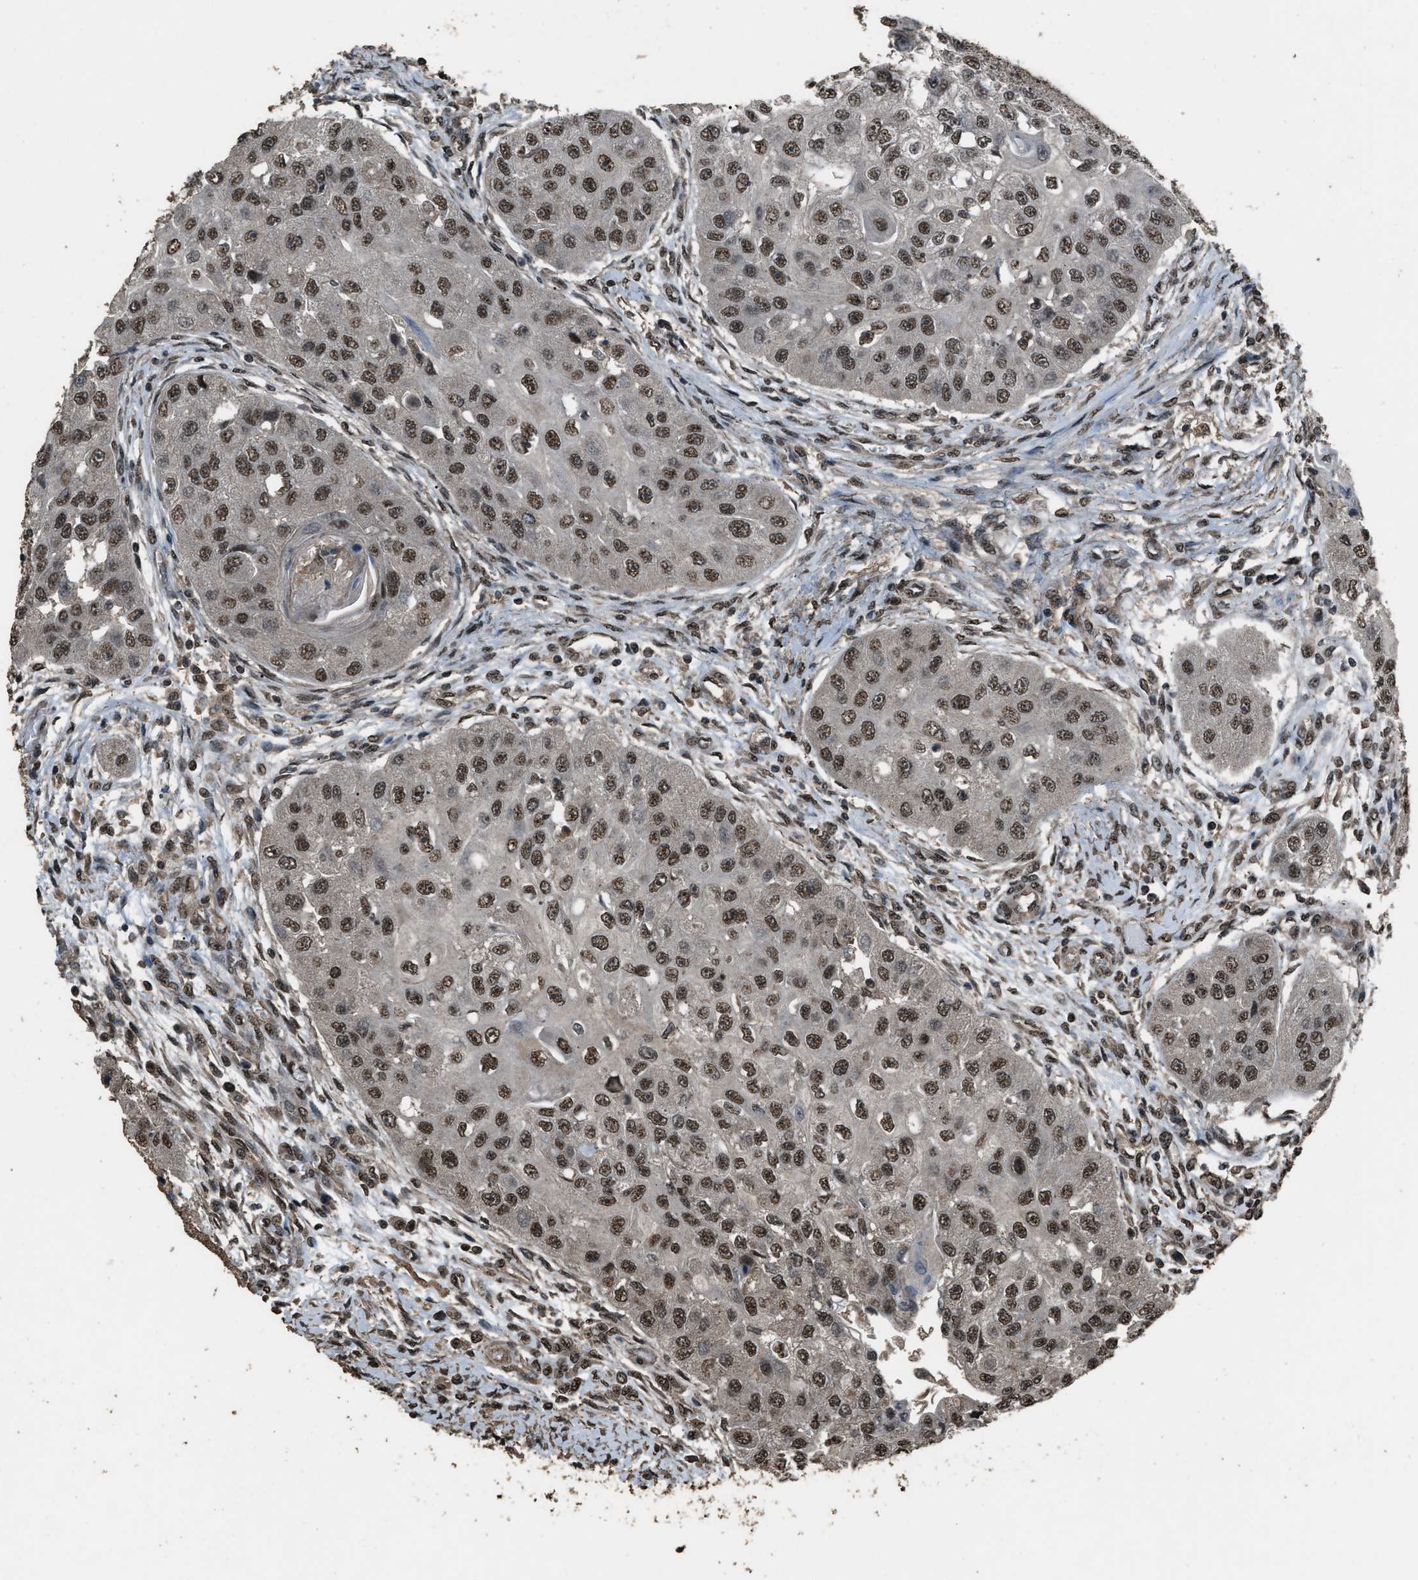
{"staining": {"intensity": "moderate", "quantity": ">75%", "location": "nuclear"}, "tissue": "head and neck cancer", "cell_type": "Tumor cells", "image_type": "cancer", "snomed": [{"axis": "morphology", "description": "Normal tissue, NOS"}, {"axis": "morphology", "description": "Squamous cell carcinoma, NOS"}, {"axis": "topography", "description": "Skeletal muscle"}, {"axis": "topography", "description": "Head-Neck"}], "caption": "Tumor cells demonstrate medium levels of moderate nuclear positivity in approximately >75% of cells in head and neck cancer.", "gene": "SERTAD2", "patient": {"sex": "male", "age": 51}}